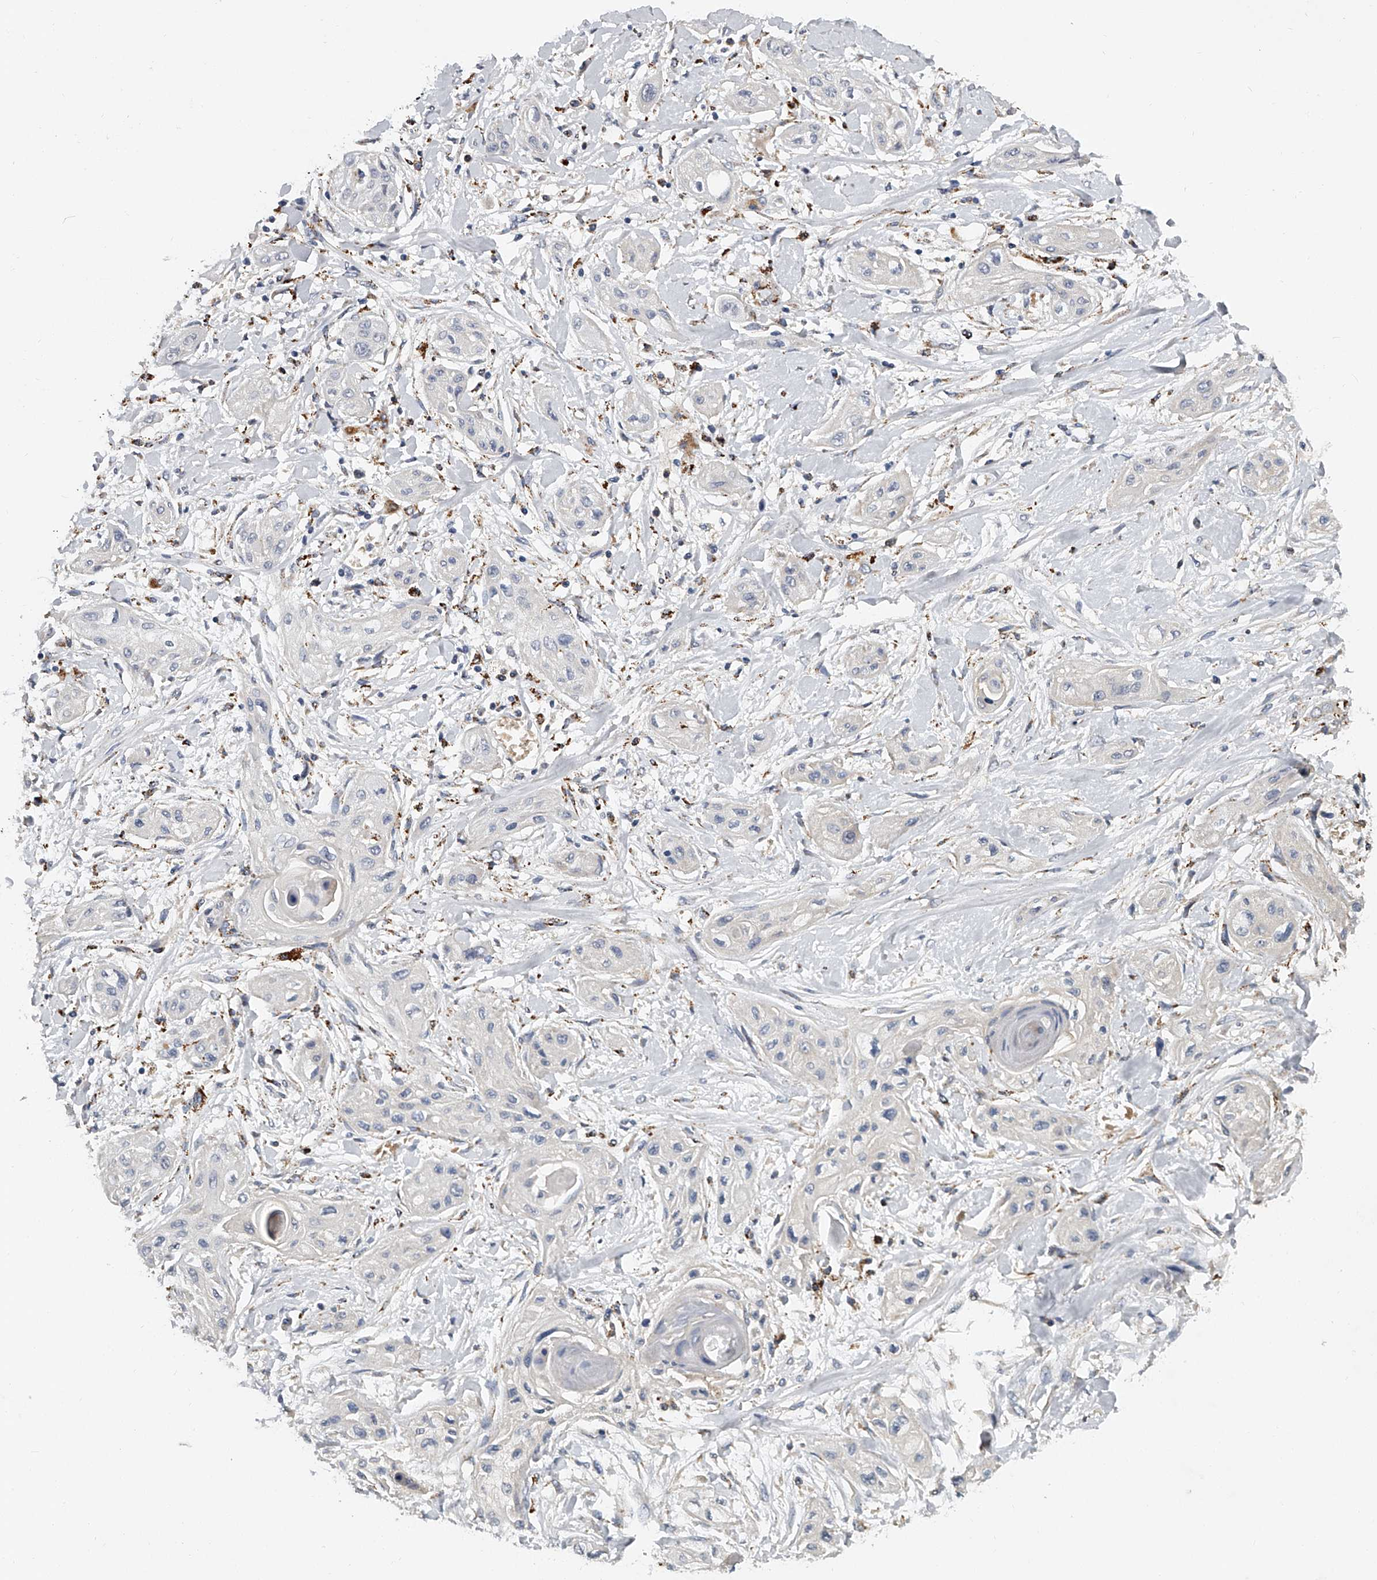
{"staining": {"intensity": "negative", "quantity": "none", "location": "none"}, "tissue": "lung cancer", "cell_type": "Tumor cells", "image_type": "cancer", "snomed": [{"axis": "morphology", "description": "Squamous cell carcinoma, NOS"}, {"axis": "topography", "description": "Lung"}], "caption": "Tumor cells are negative for brown protein staining in lung cancer (squamous cell carcinoma).", "gene": "KLHL7", "patient": {"sex": "female", "age": 47}}